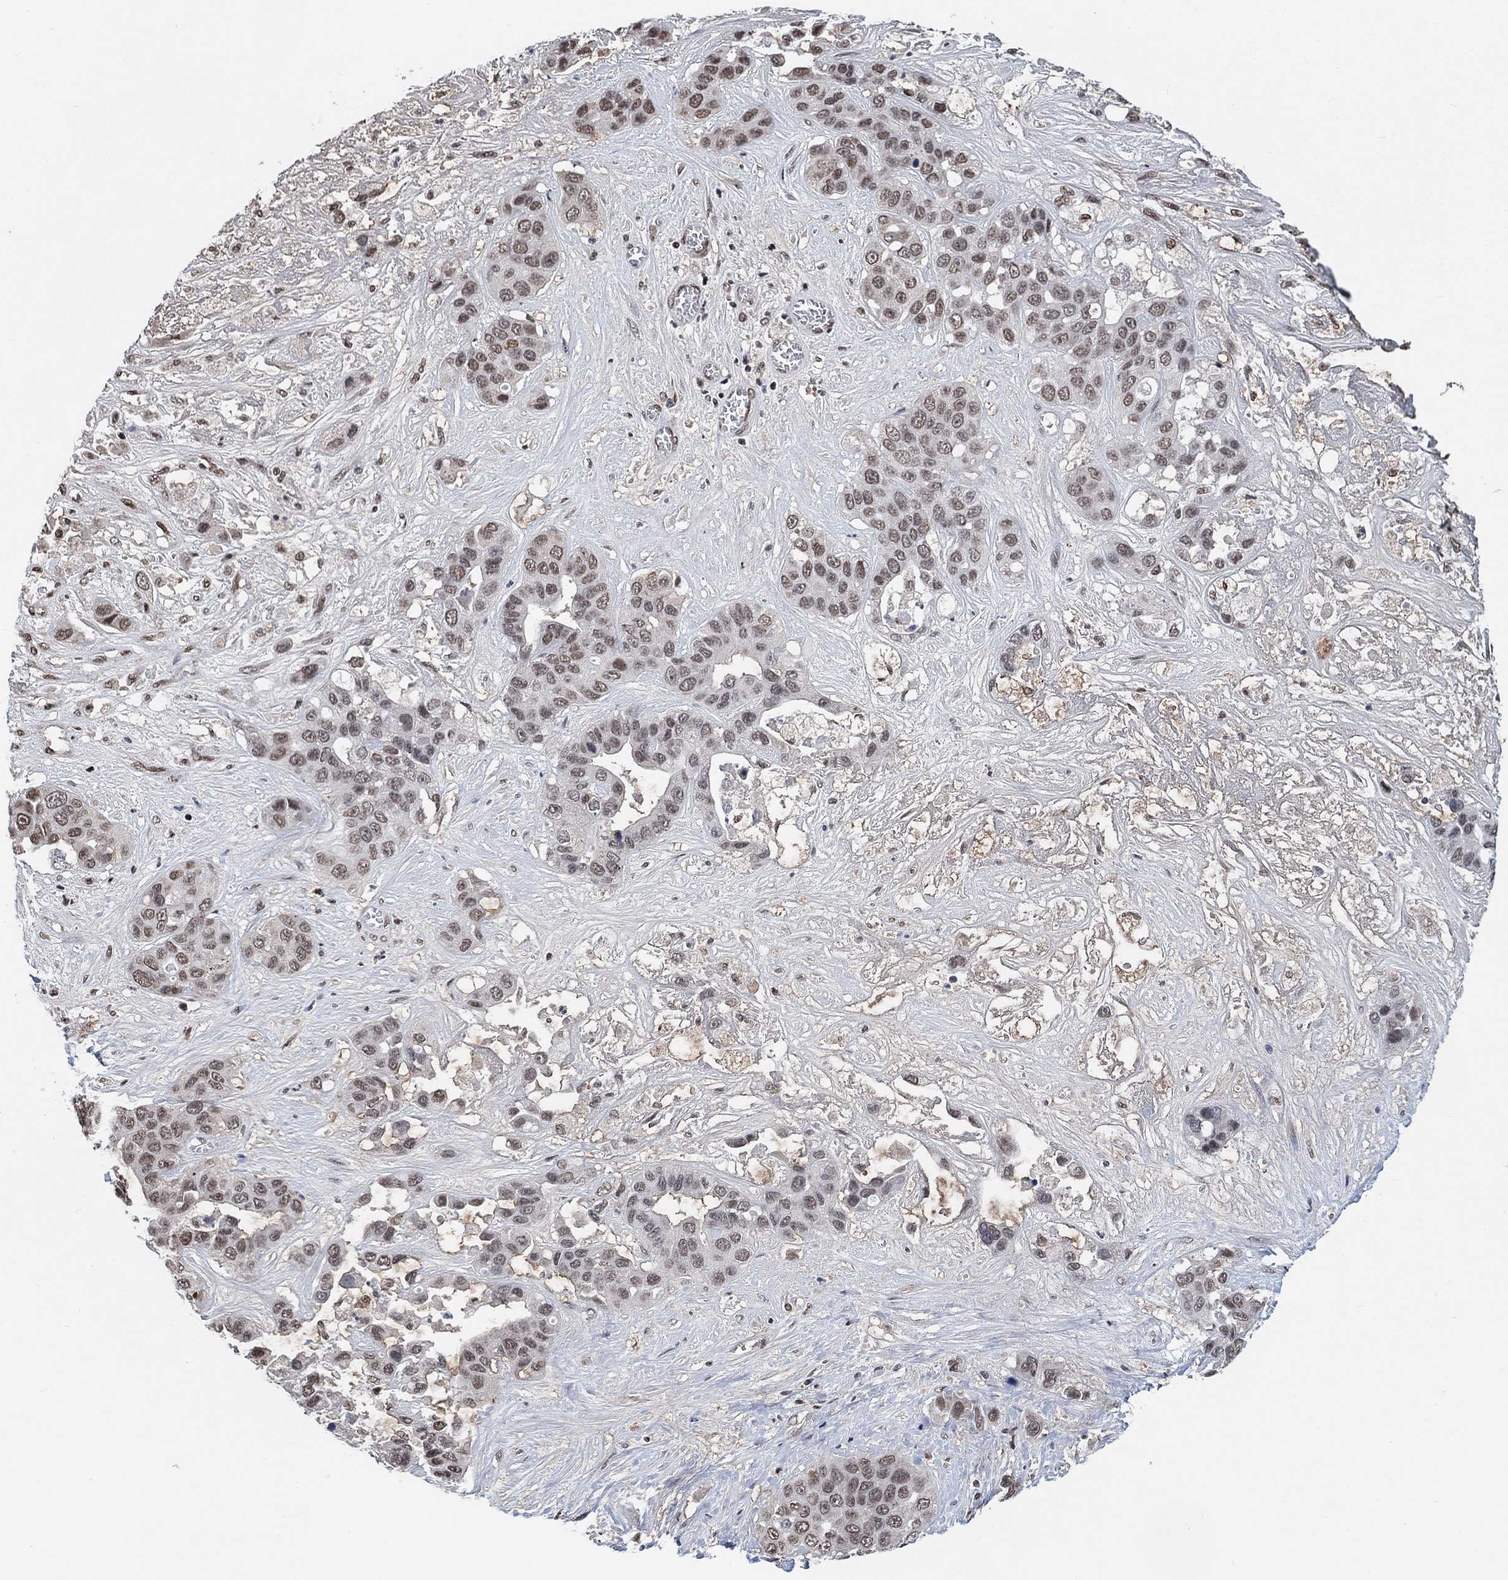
{"staining": {"intensity": "moderate", "quantity": ">75%", "location": "nuclear"}, "tissue": "liver cancer", "cell_type": "Tumor cells", "image_type": "cancer", "snomed": [{"axis": "morphology", "description": "Cholangiocarcinoma"}, {"axis": "topography", "description": "Liver"}], "caption": "Tumor cells demonstrate moderate nuclear positivity in approximately >75% of cells in liver cancer (cholangiocarcinoma). Using DAB (3,3'-diaminobenzidine) (brown) and hematoxylin (blue) stains, captured at high magnification using brightfield microscopy.", "gene": "USP39", "patient": {"sex": "female", "age": 52}}